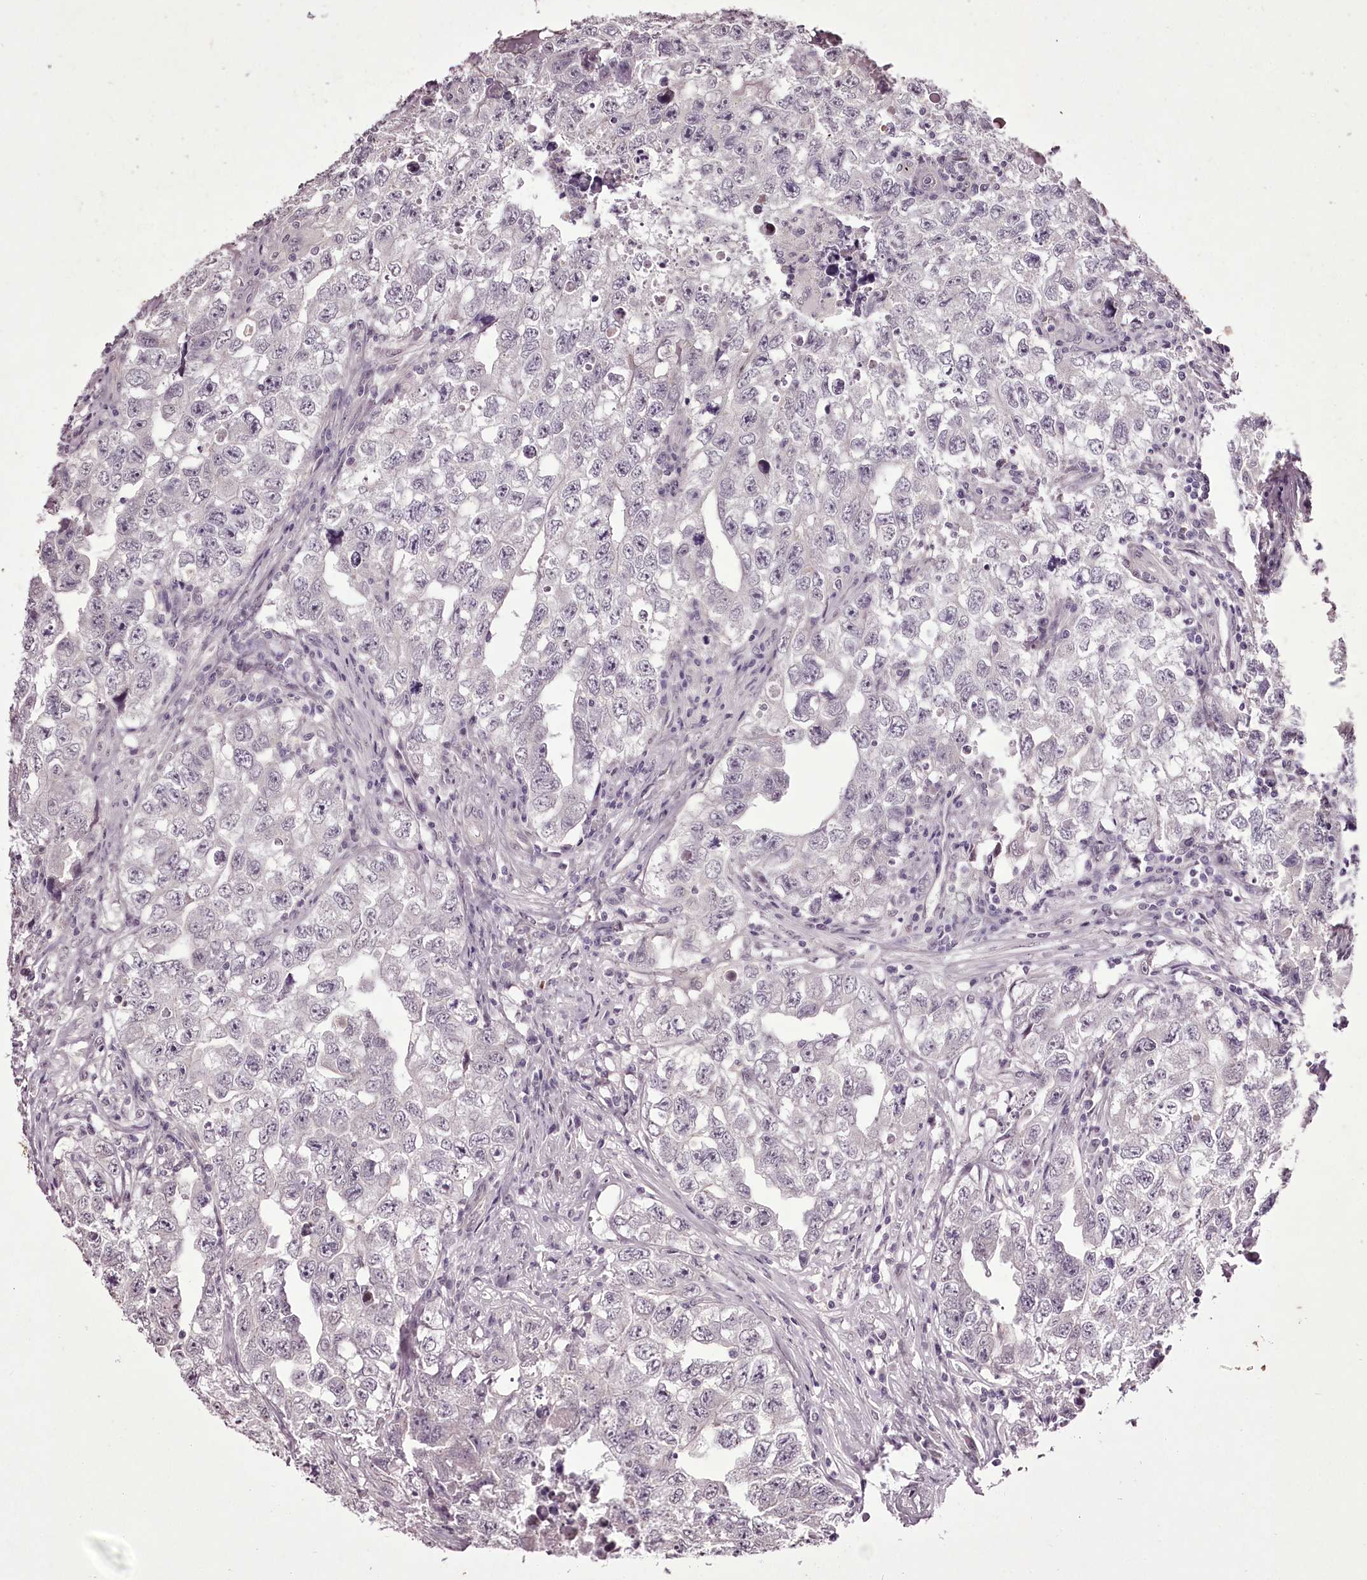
{"staining": {"intensity": "negative", "quantity": "none", "location": "none"}, "tissue": "testis cancer", "cell_type": "Tumor cells", "image_type": "cancer", "snomed": [{"axis": "morphology", "description": "Seminoma, NOS"}, {"axis": "morphology", "description": "Carcinoma, Embryonal, NOS"}, {"axis": "topography", "description": "Testis"}], "caption": "High power microscopy photomicrograph of an IHC histopathology image of testis seminoma, revealing no significant staining in tumor cells.", "gene": "C1orf56", "patient": {"sex": "male", "age": 43}}